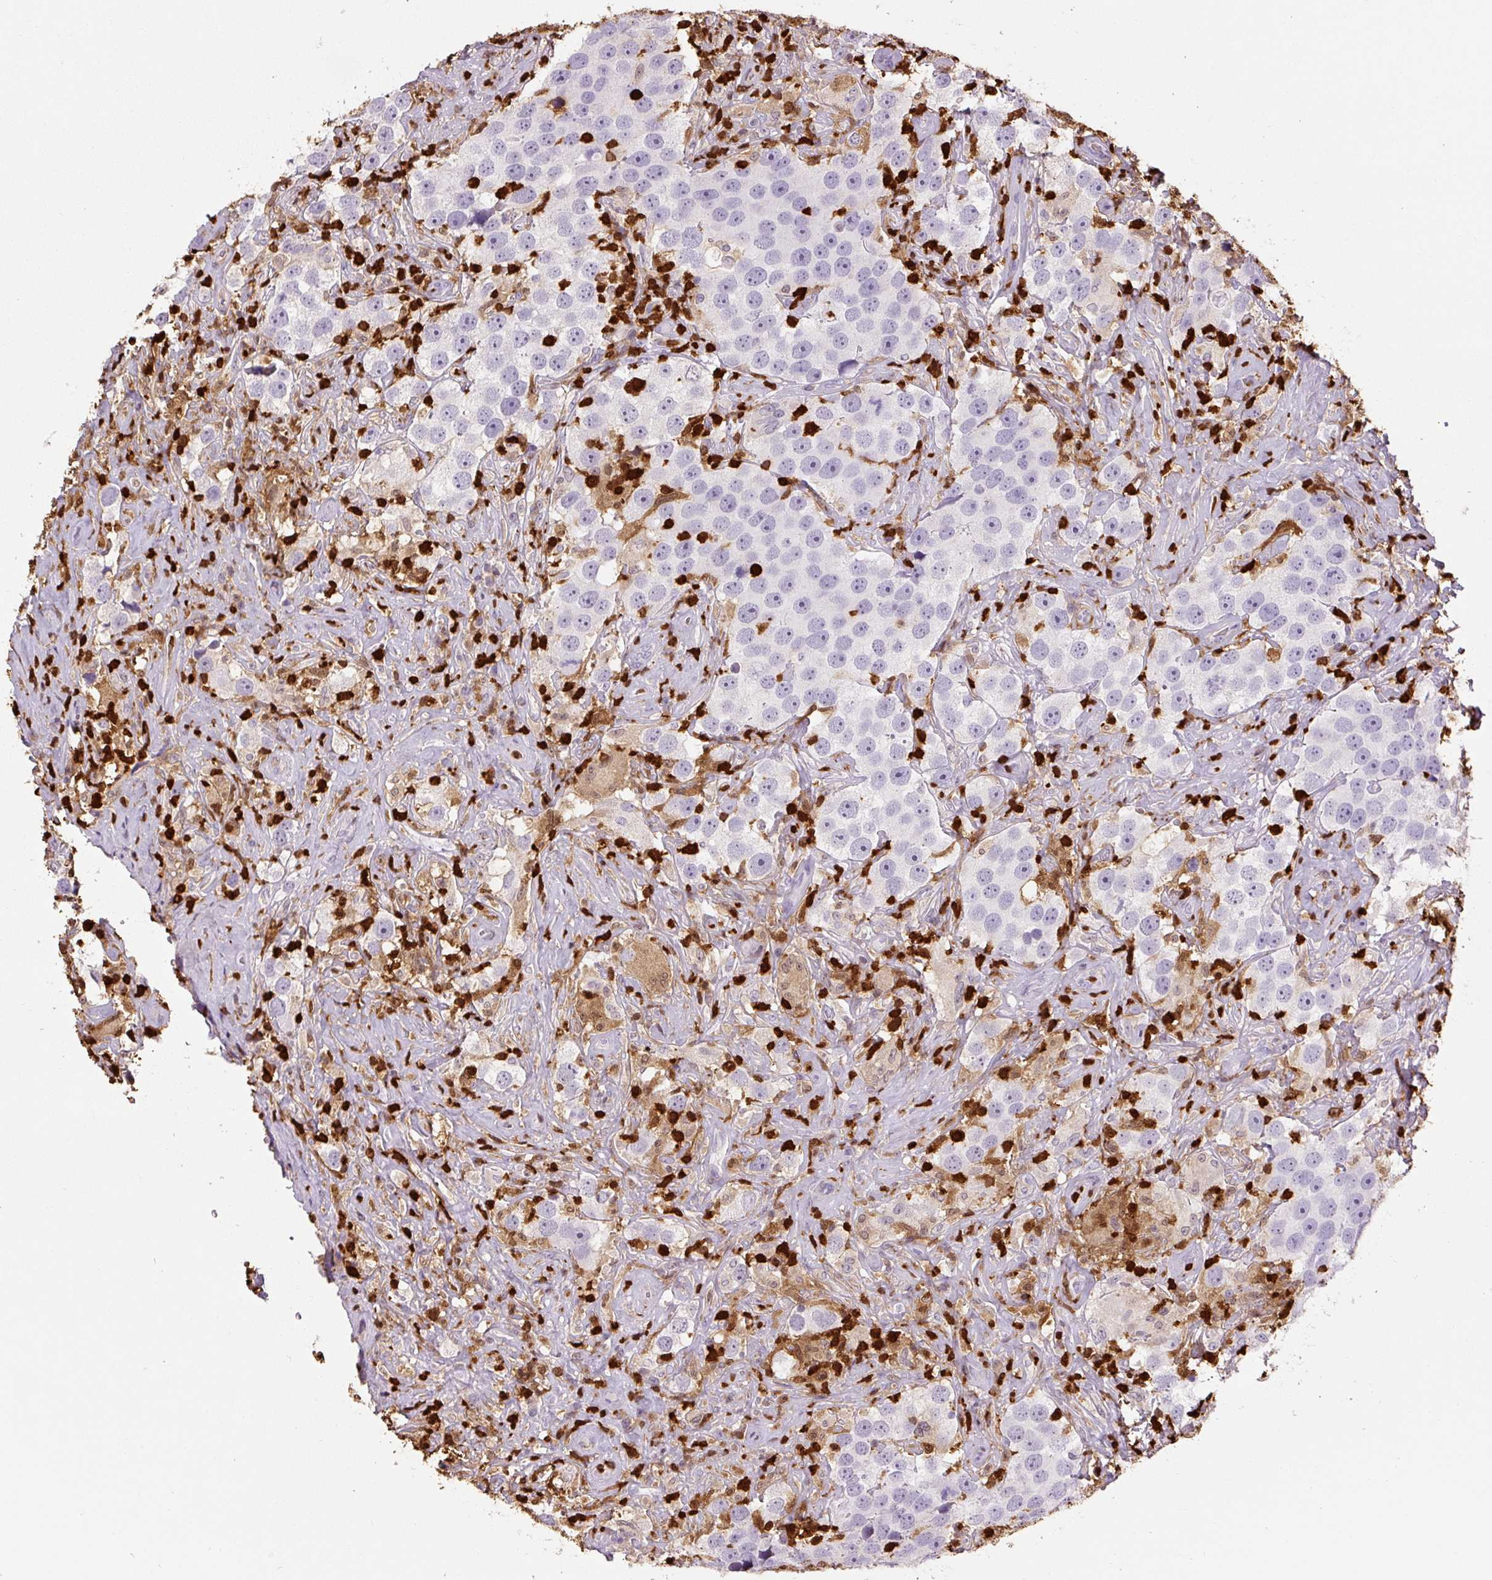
{"staining": {"intensity": "negative", "quantity": "none", "location": "none"}, "tissue": "testis cancer", "cell_type": "Tumor cells", "image_type": "cancer", "snomed": [{"axis": "morphology", "description": "Seminoma, NOS"}, {"axis": "topography", "description": "Testis"}], "caption": "A micrograph of human testis seminoma is negative for staining in tumor cells. (Stains: DAB (3,3'-diaminobenzidine) immunohistochemistry (IHC) with hematoxylin counter stain, Microscopy: brightfield microscopy at high magnification).", "gene": "S100A4", "patient": {"sex": "male", "age": 49}}